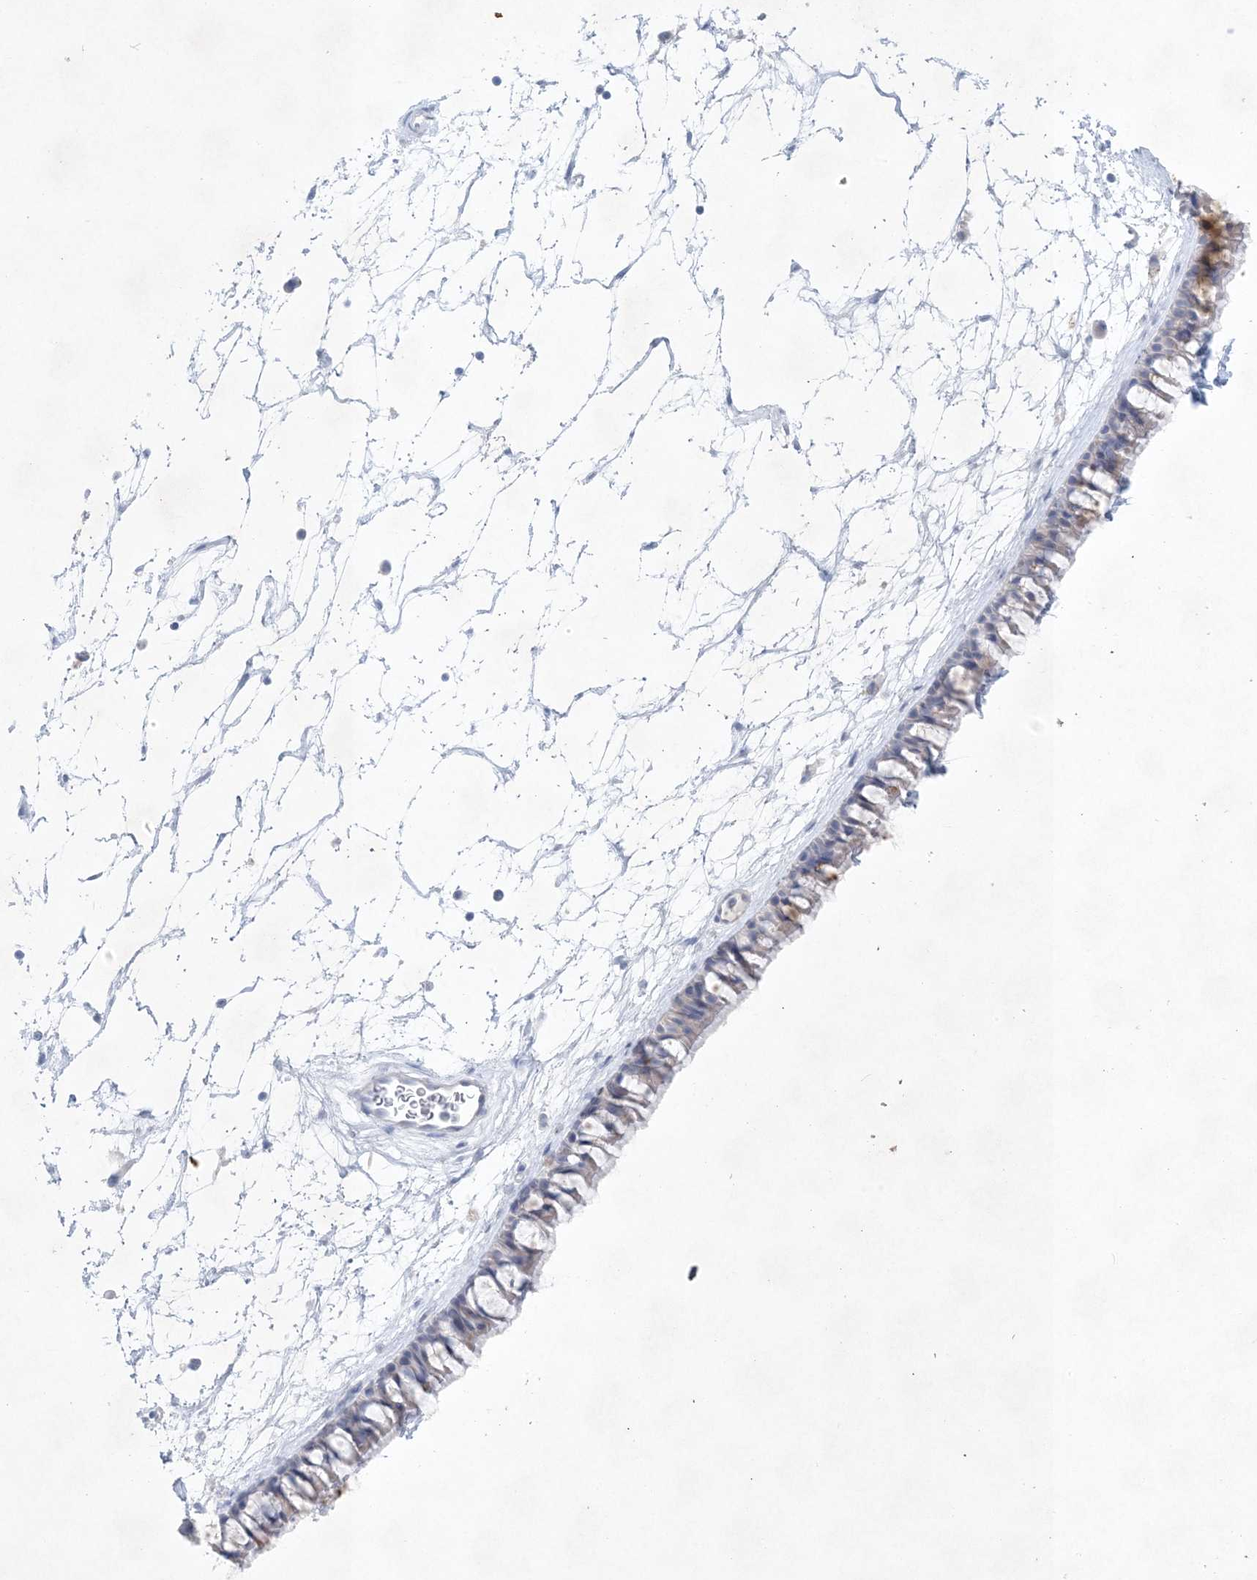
{"staining": {"intensity": "weak", "quantity": "<25%", "location": "cytoplasmic/membranous"}, "tissue": "nasopharynx", "cell_type": "Respiratory epithelial cells", "image_type": "normal", "snomed": [{"axis": "morphology", "description": "Normal tissue, NOS"}, {"axis": "topography", "description": "Nasopharynx"}], "caption": "IHC of benign nasopharynx exhibits no staining in respiratory epithelial cells.", "gene": "GABRG1", "patient": {"sex": "male", "age": 64}}